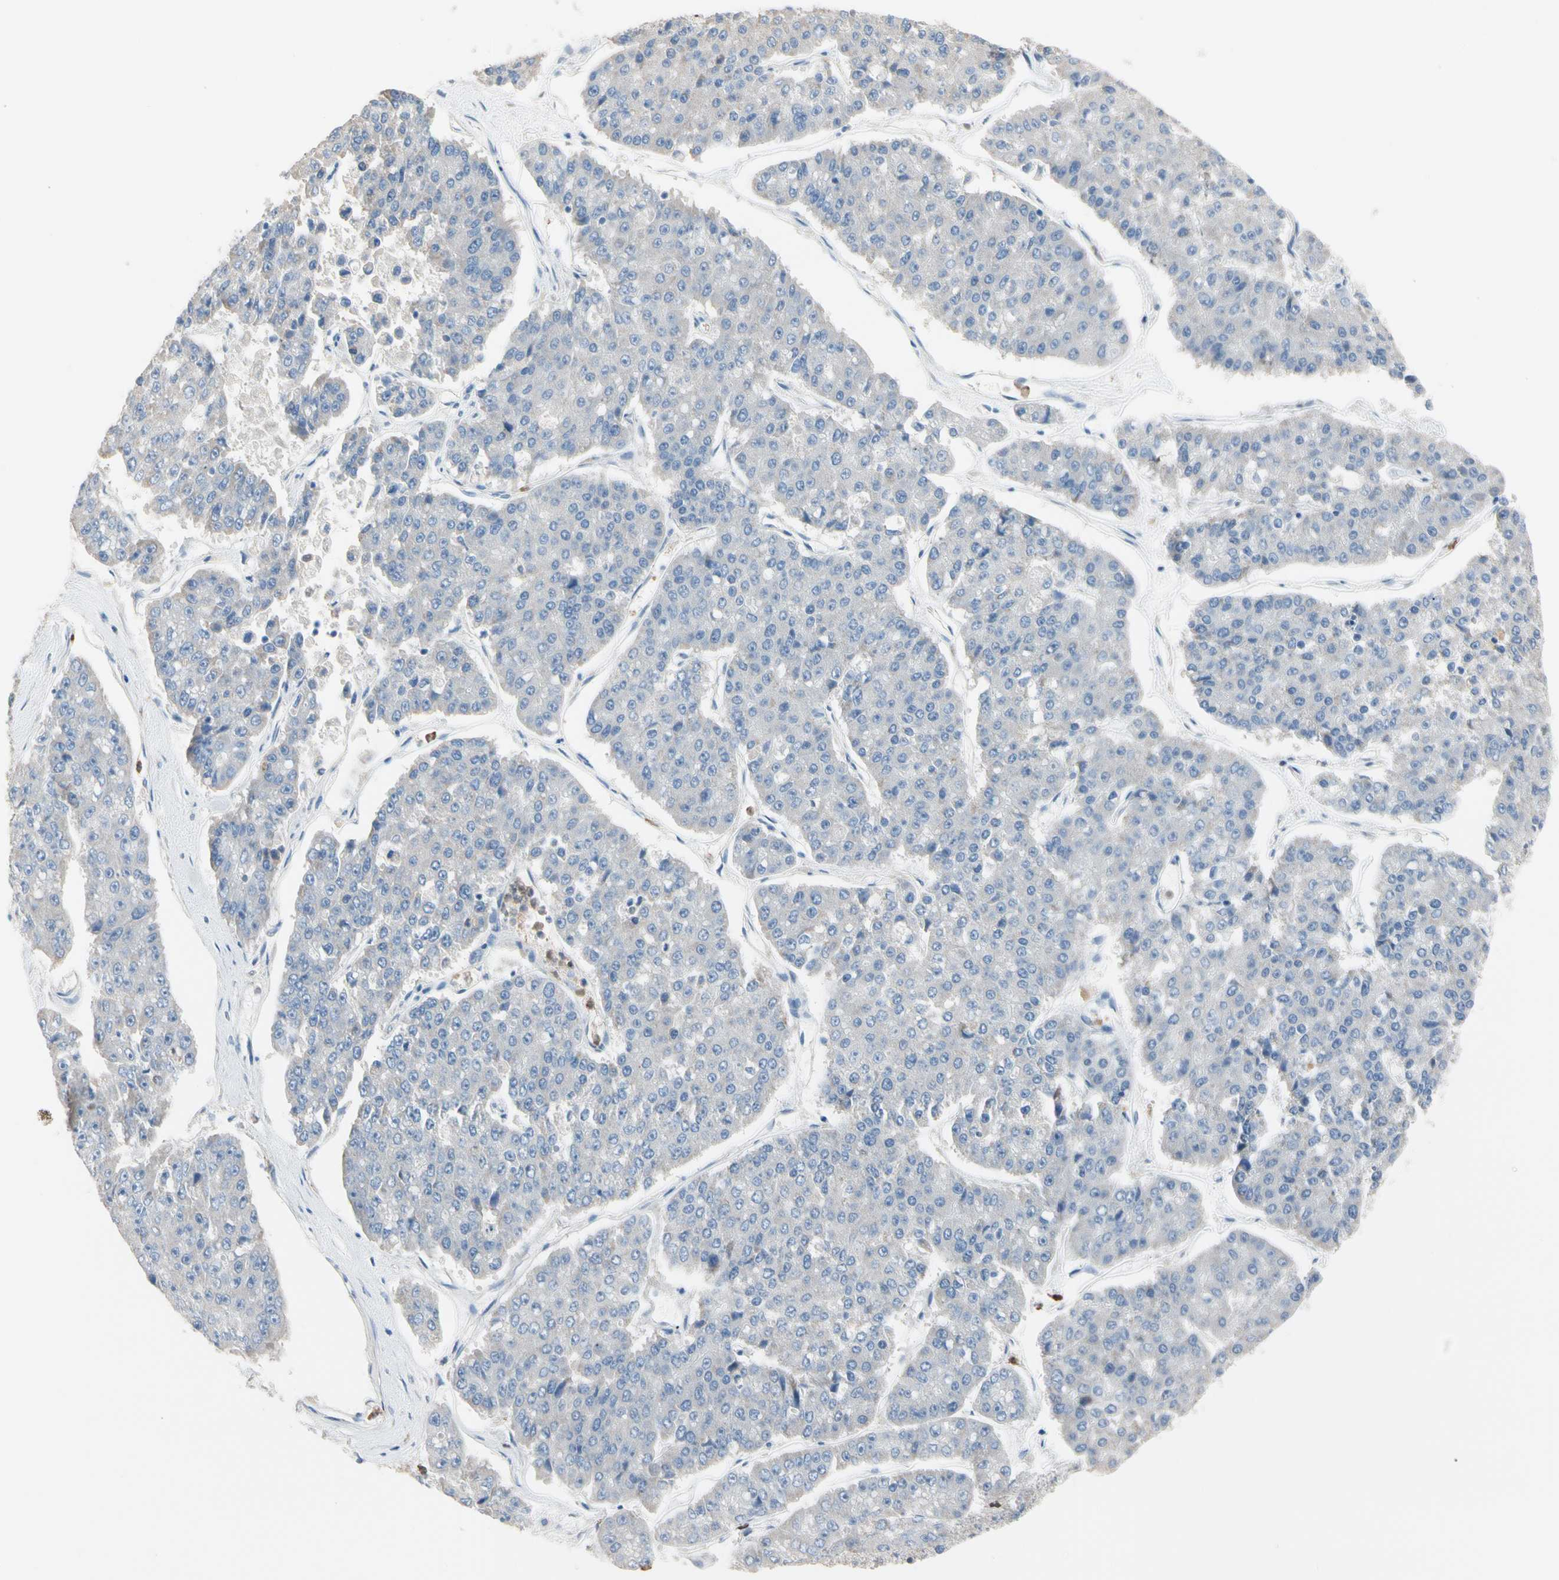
{"staining": {"intensity": "negative", "quantity": "none", "location": "none"}, "tissue": "pancreatic cancer", "cell_type": "Tumor cells", "image_type": "cancer", "snomed": [{"axis": "morphology", "description": "Adenocarcinoma, NOS"}, {"axis": "topography", "description": "Pancreas"}], "caption": "High magnification brightfield microscopy of pancreatic cancer (adenocarcinoma) stained with DAB (brown) and counterstained with hematoxylin (blue): tumor cells show no significant positivity.", "gene": "BBOX1", "patient": {"sex": "male", "age": 50}}